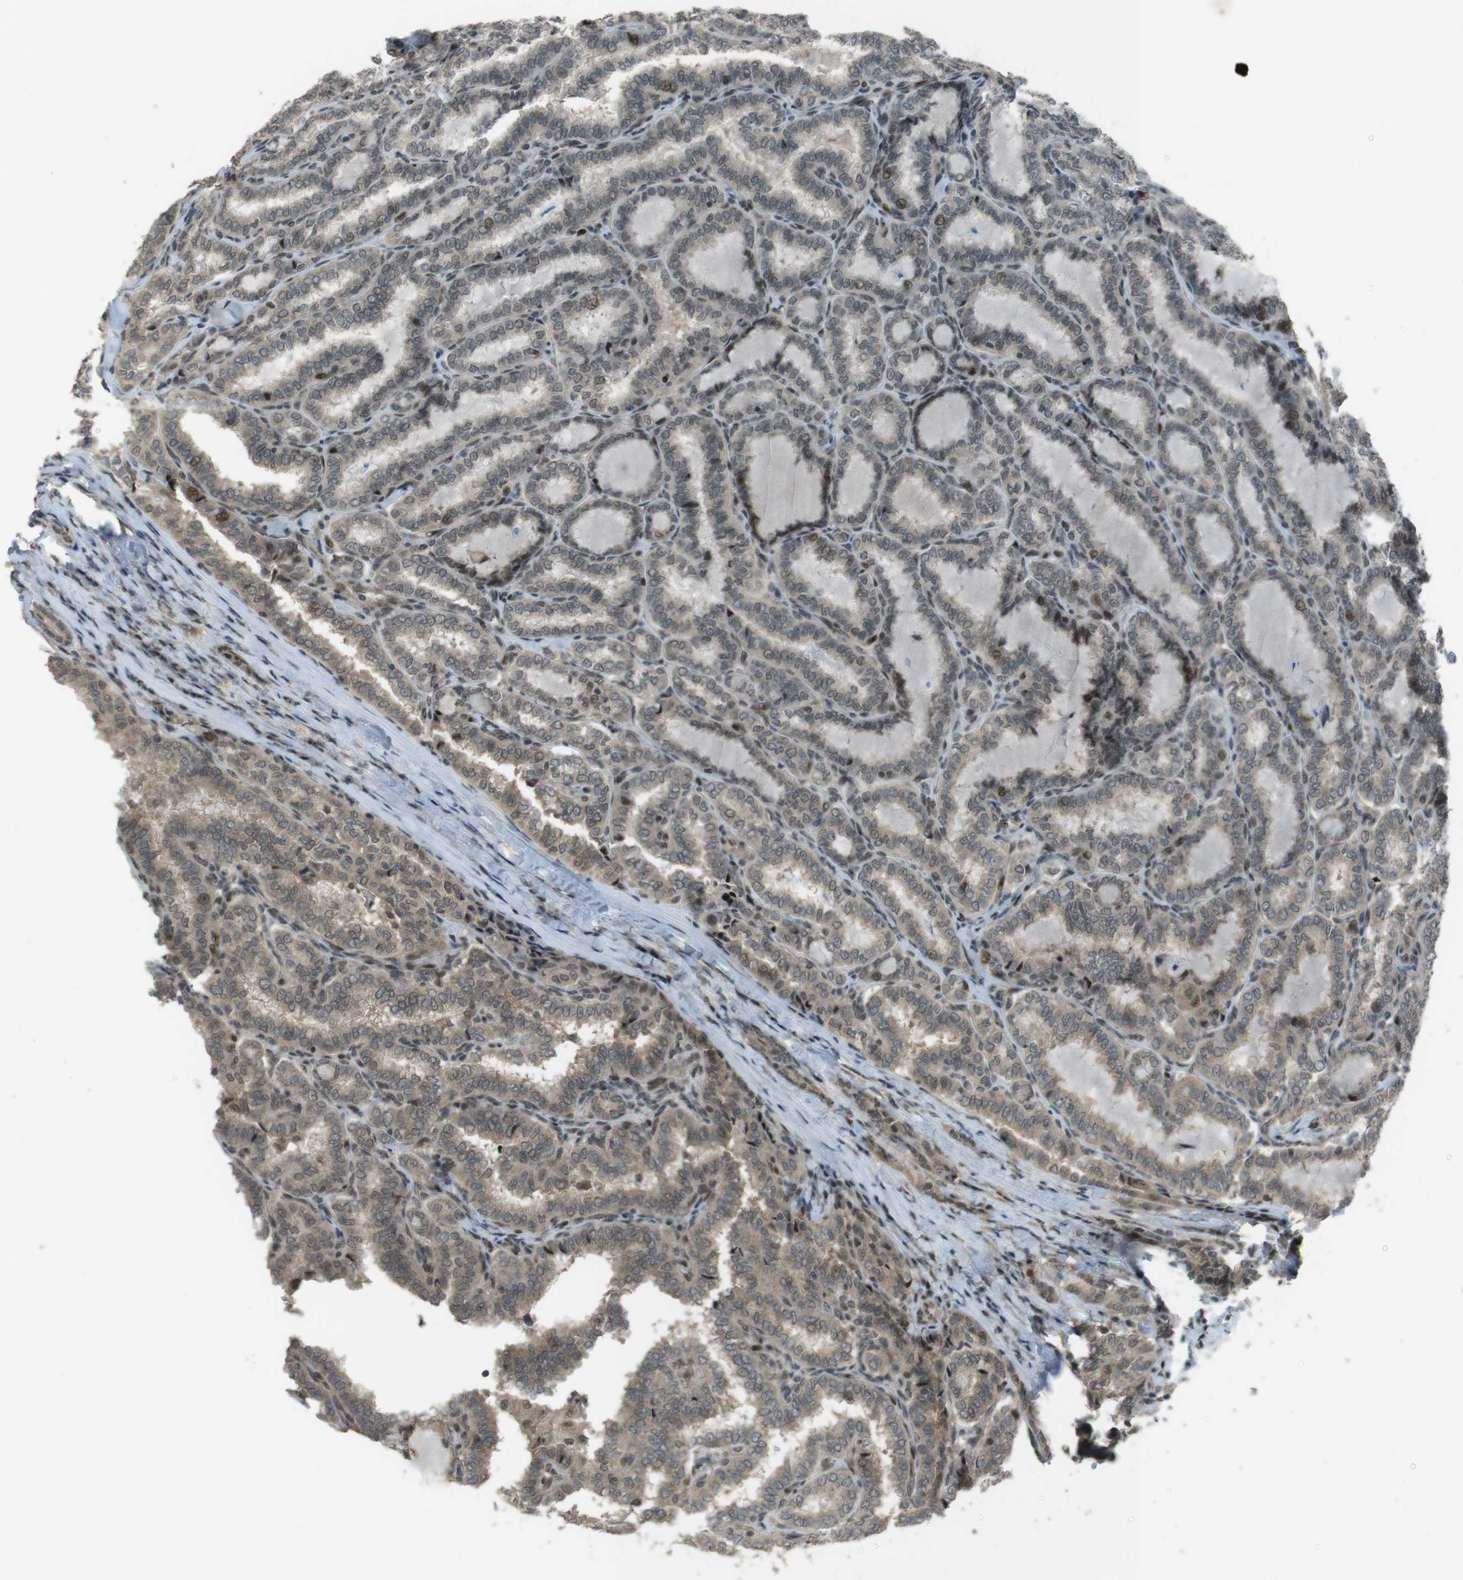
{"staining": {"intensity": "weak", "quantity": "25%-75%", "location": "cytoplasmic/membranous,nuclear"}, "tissue": "thyroid cancer", "cell_type": "Tumor cells", "image_type": "cancer", "snomed": [{"axis": "morphology", "description": "Normal tissue, NOS"}, {"axis": "morphology", "description": "Papillary adenocarcinoma, NOS"}, {"axis": "topography", "description": "Thyroid gland"}], "caption": "Immunohistochemical staining of human papillary adenocarcinoma (thyroid) reveals weak cytoplasmic/membranous and nuclear protein expression in about 25%-75% of tumor cells.", "gene": "SLITRK5", "patient": {"sex": "female", "age": 30}}